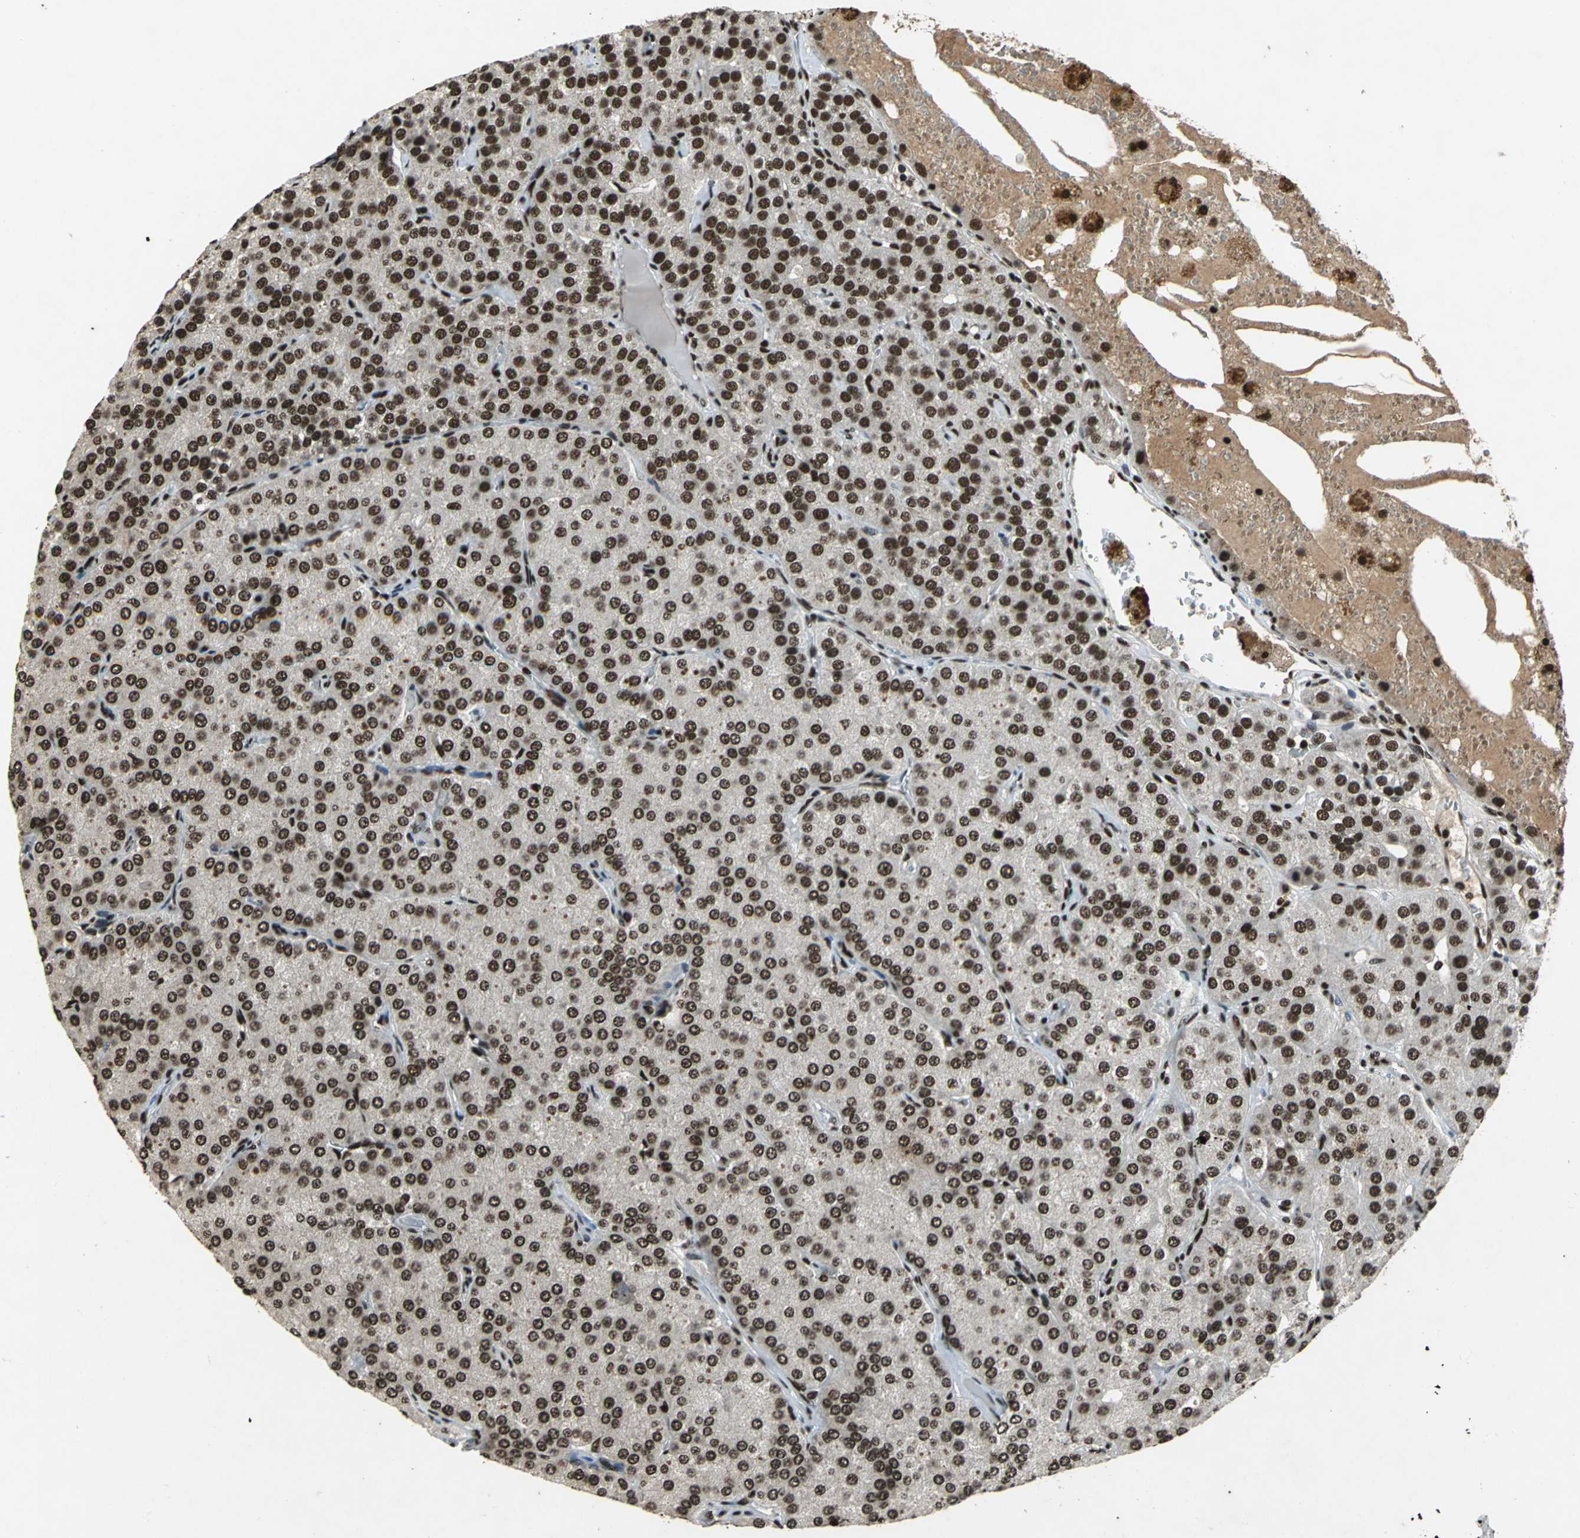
{"staining": {"intensity": "strong", "quantity": ">75%", "location": "nuclear"}, "tissue": "parathyroid gland", "cell_type": "Glandular cells", "image_type": "normal", "snomed": [{"axis": "morphology", "description": "Normal tissue, NOS"}, {"axis": "morphology", "description": "Adenoma, NOS"}, {"axis": "topography", "description": "Parathyroid gland"}], "caption": "Immunohistochemistry (IHC) of benign parathyroid gland demonstrates high levels of strong nuclear expression in approximately >75% of glandular cells. The staining is performed using DAB (3,3'-diaminobenzidine) brown chromogen to label protein expression. The nuclei are counter-stained blue using hematoxylin.", "gene": "MTA2", "patient": {"sex": "female", "age": 86}}